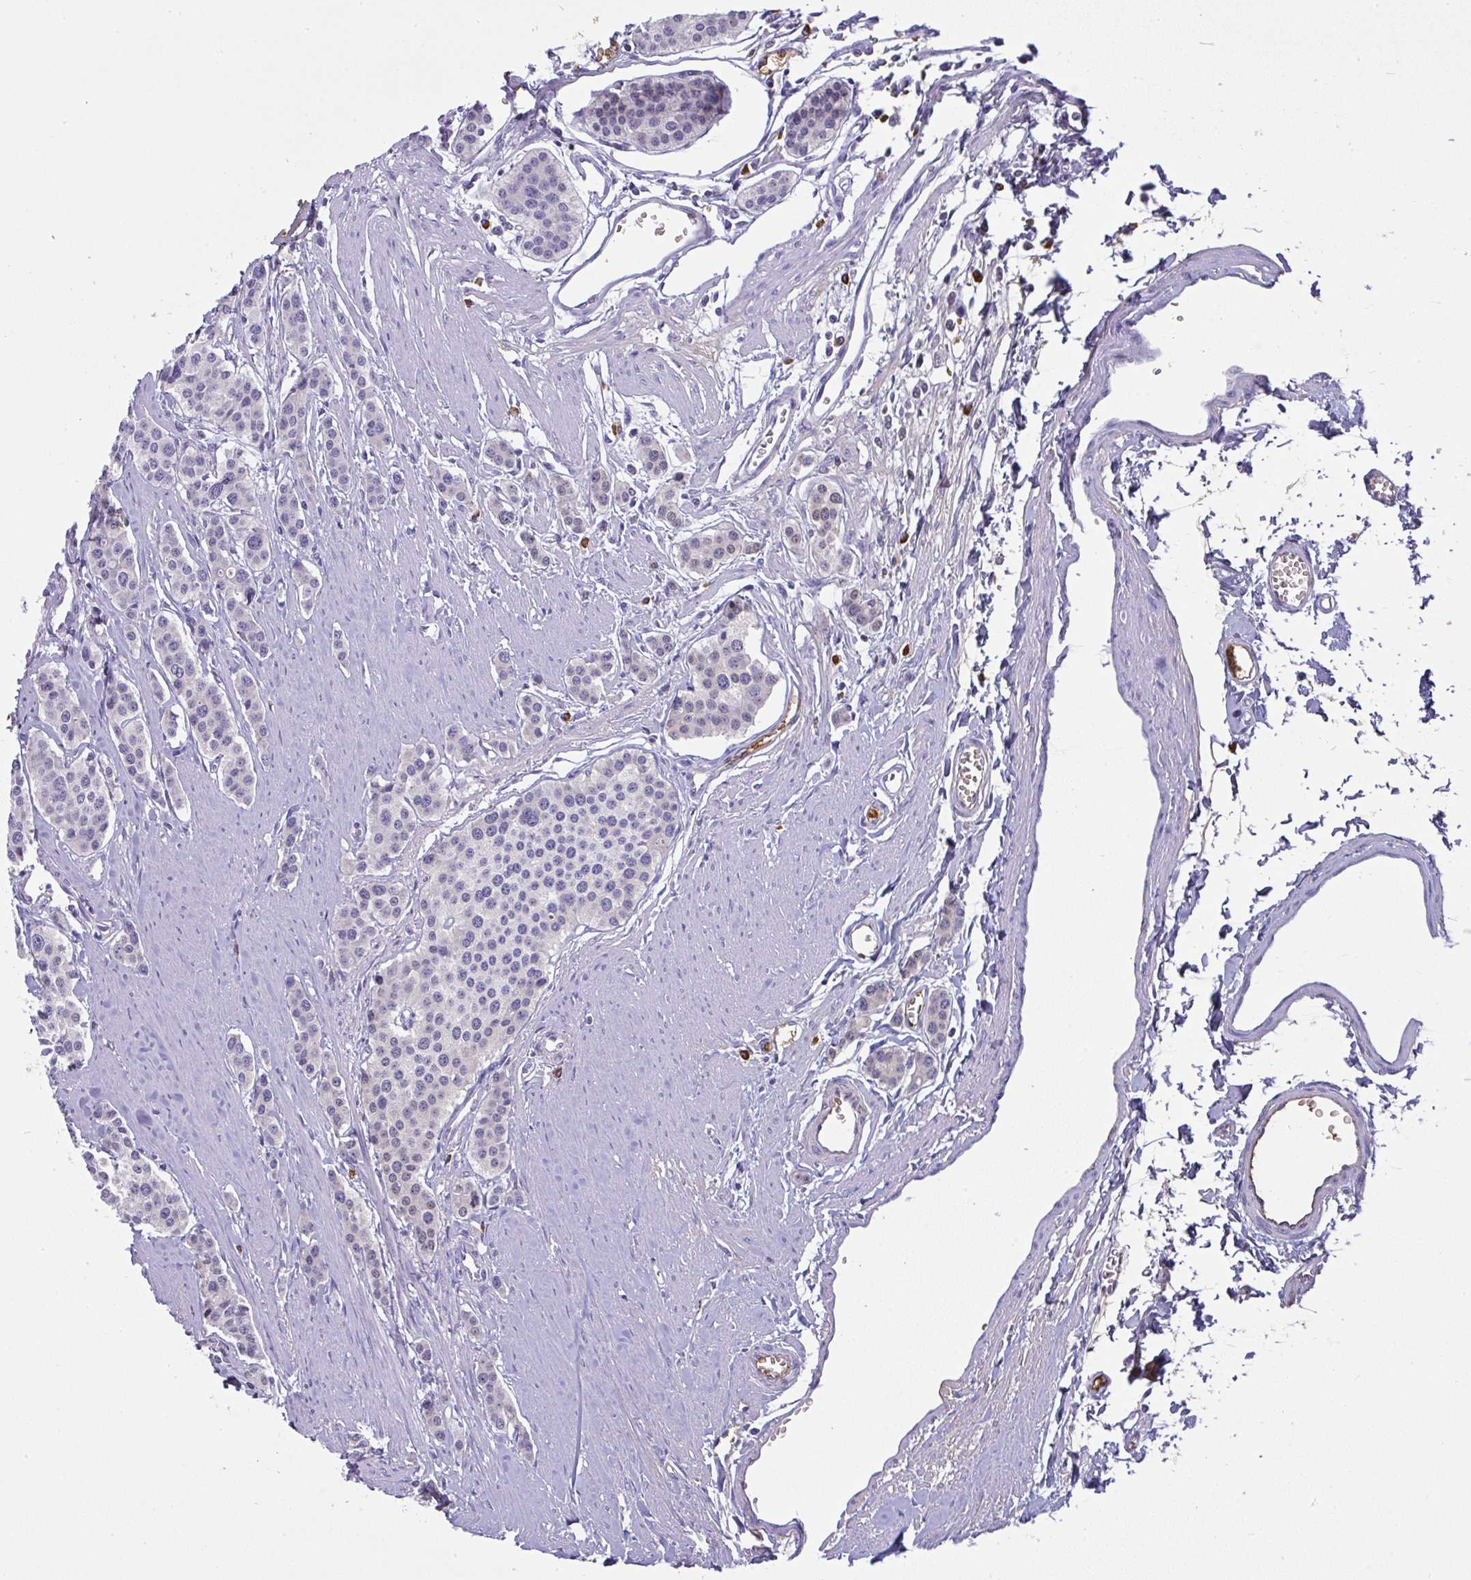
{"staining": {"intensity": "negative", "quantity": "none", "location": "none"}, "tissue": "carcinoid", "cell_type": "Tumor cells", "image_type": "cancer", "snomed": [{"axis": "morphology", "description": "Carcinoid, malignant, NOS"}, {"axis": "topography", "description": "Small intestine"}], "caption": "An image of human malignant carcinoid is negative for staining in tumor cells. (Brightfield microscopy of DAB immunohistochemistry (IHC) at high magnification).", "gene": "SMYD5", "patient": {"sex": "male", "age": 60}}